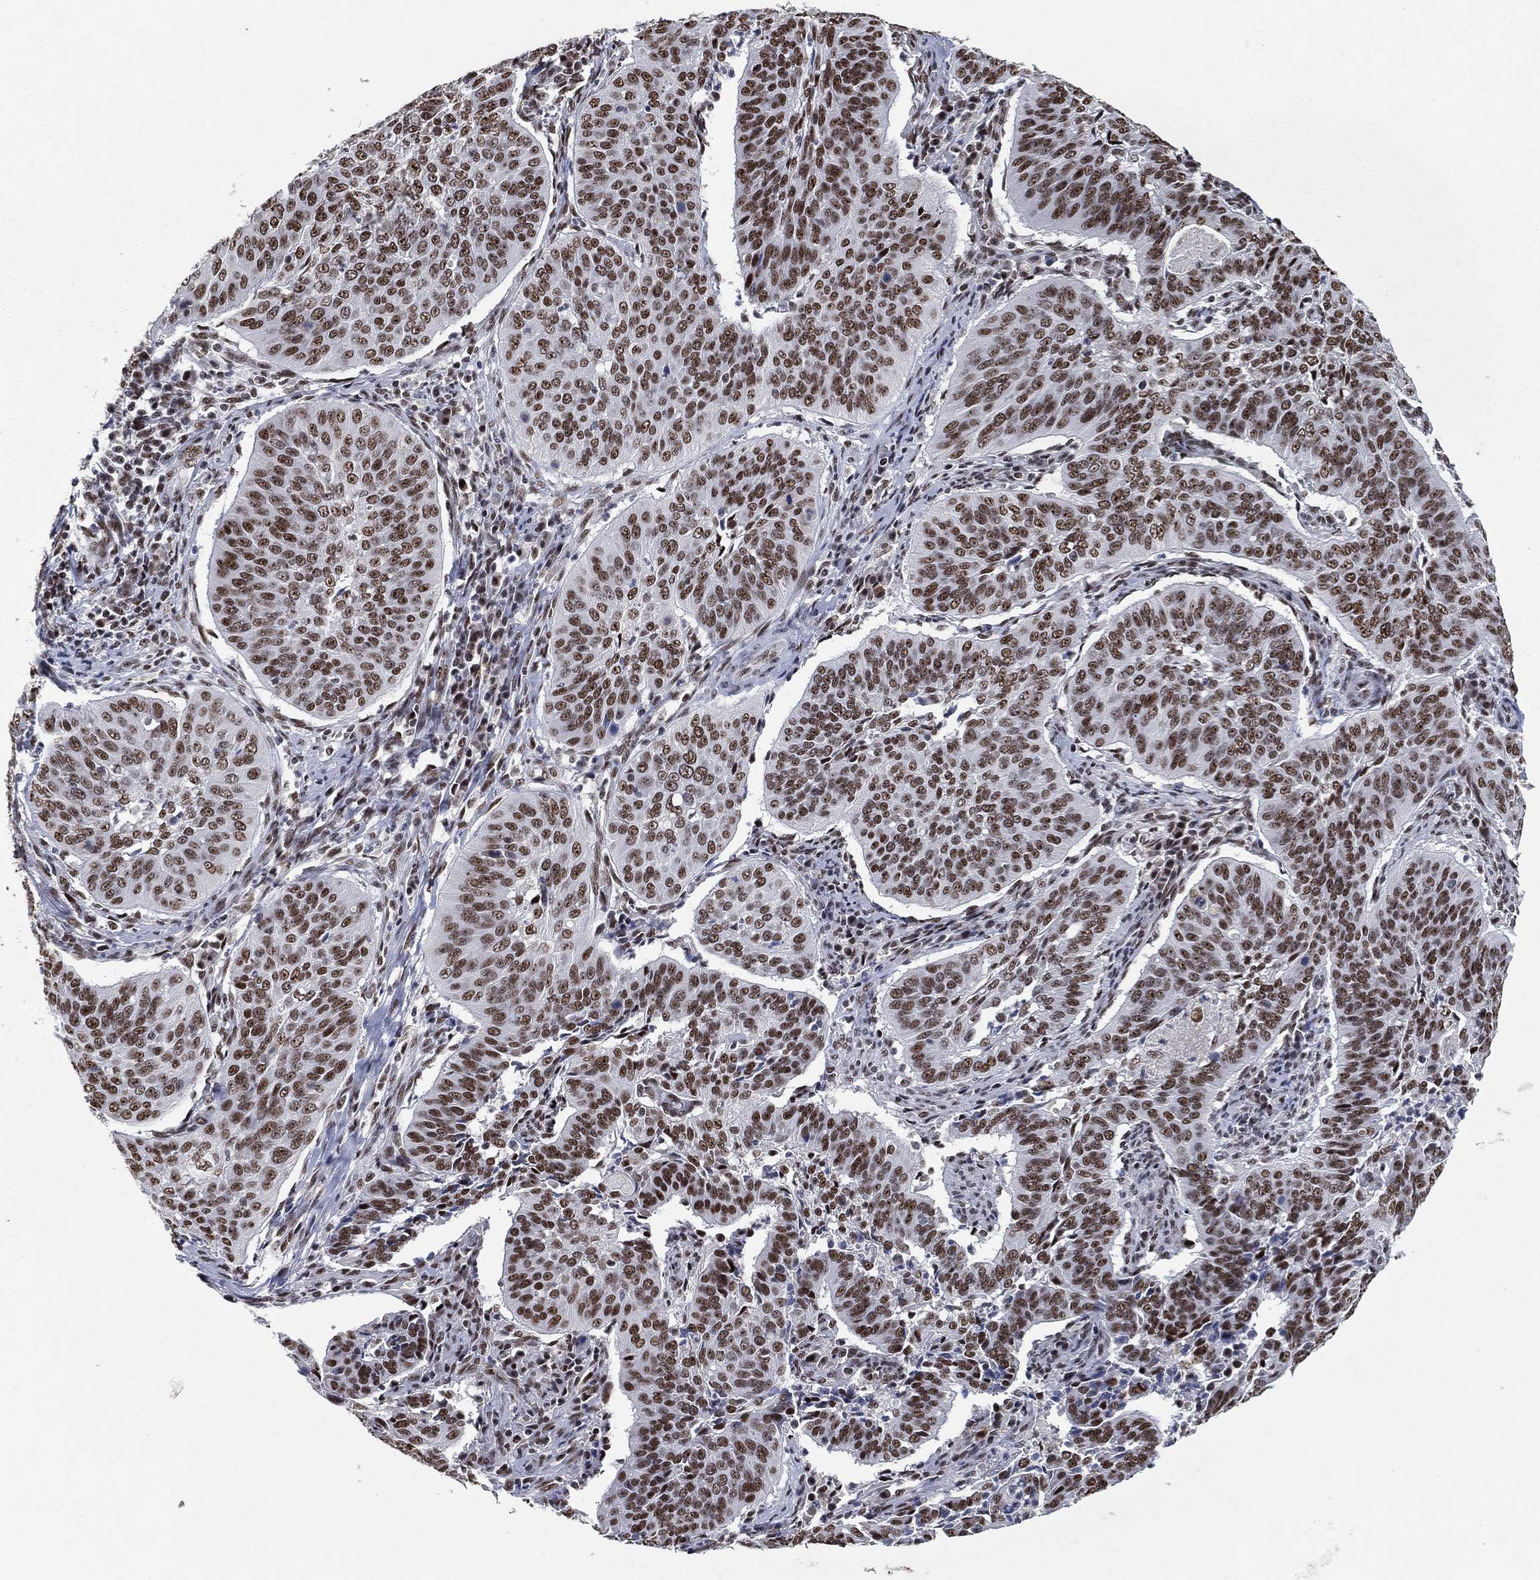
{"staining": {"intensity": "moderate", "quantity": ">75%", "location": "nuclear"}, "tissue": "cervical cancer", "cell_type": "Tumor cells", "image_type": "cancer", "snomed": [{"axis": "morphology", "description": "Normal tissue, NOS"}, {"axis": "morphology", "description": "Squamous cell carcinoma, NOS"}, {"axis": "topography", "description": "Cervix"}], "caption": "Tumor cells display medium levels of moderate nuclear positivity in about >75% of cells in cervical squamous cell carcinoma. (brown staining indicates protein expression, while blue staining denotes nuclei).", "gene": "DDX27", "patient": {"sex": "female", "age": 39}}